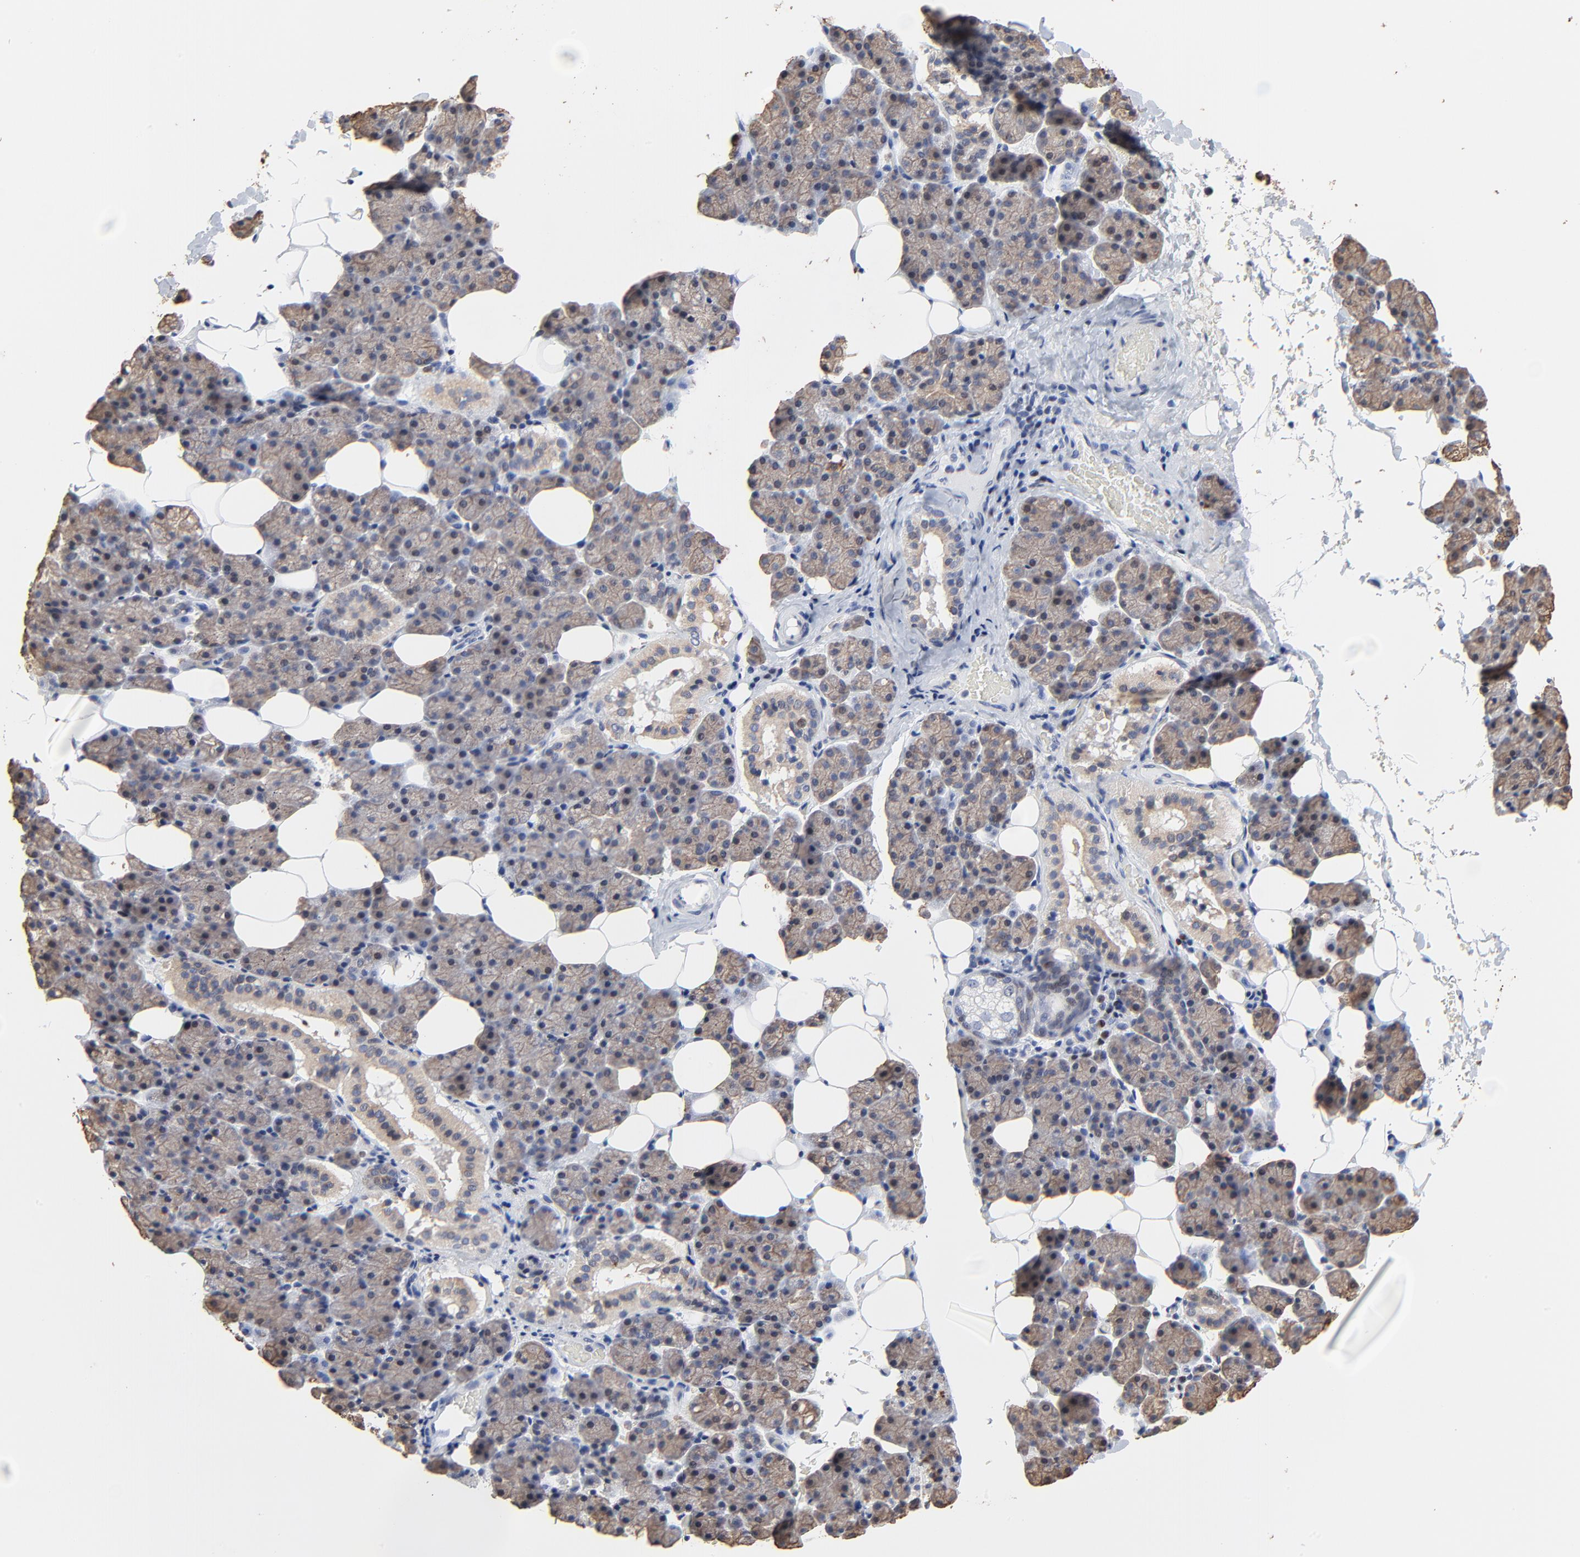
{"staining": {"intensity": "weak", "quantity": "25%-75%", "location": "cytoplasmic/membranous"}, "tissue": "salivary gland", "cell_type": "Glandular cells", "image_type": "normal", "snomed": [{"axis": "morphology", "description": "Normal tissue, NOS"}, {"axis": "topography", "description": "Lymph node"}, {"axis": "topography", "description": "Salivary gland"}], "caption": "This photomicrograph demonstrates immunohistochemistry (IHC) staining of unremarkable salivary gland, with low weak cytoplasmic/membranous expression in about 25%-75% of glandular cells.", "gene": "LNX1", "patient": {"sex": "male", "age": 8}}